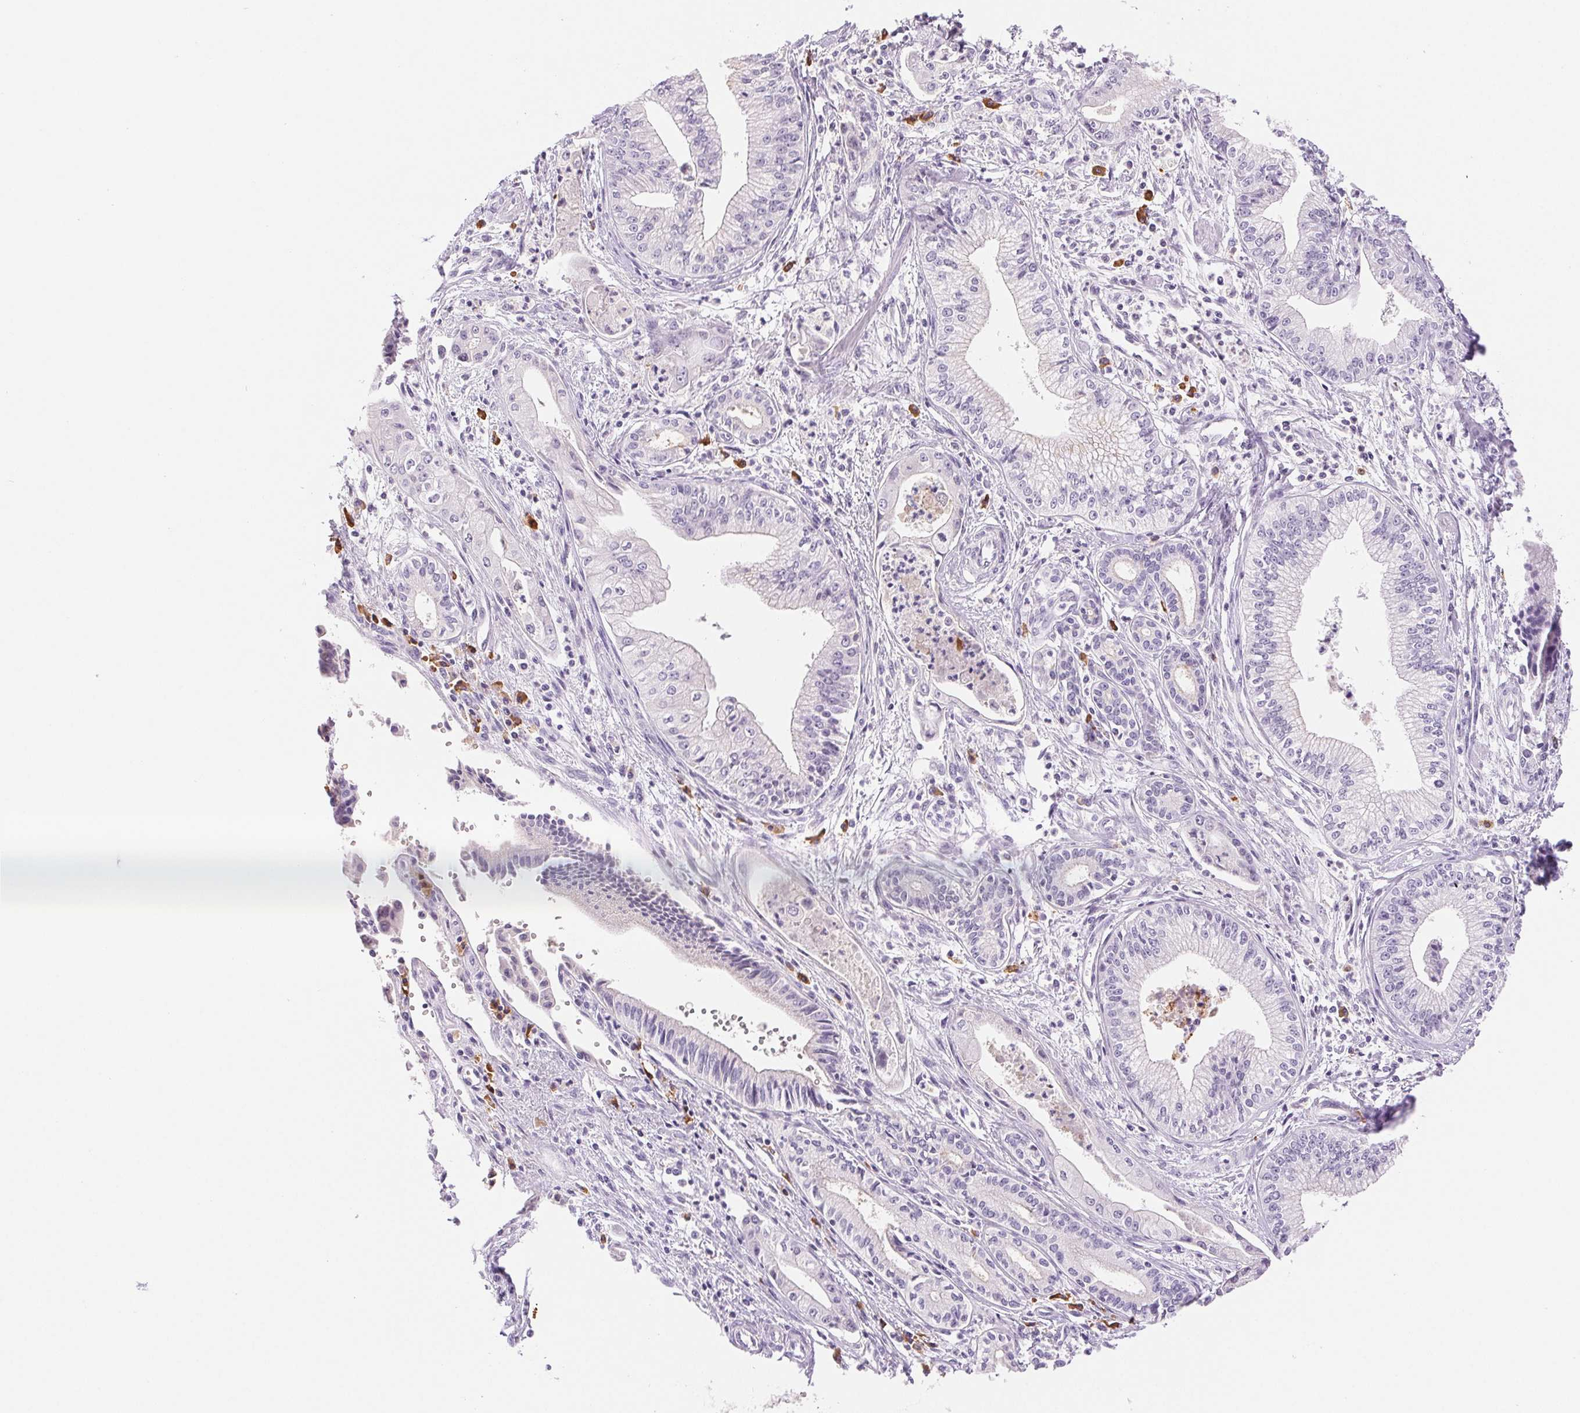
{"staining": {"intensity": "negative", "quantity": "none", "location": "none"}, "tissue": "pancreatic cancer", "cell_type": "Tumor cells", "image_type": "cancer", "snomed": [{"axis": "morphology", "description": "Adenocarcinoma, NOS"}, {"axis": "topography", "description": "Pancreas"}], "caption": "Tumor cells are negative for protein expression in human adenocarcinoma (pancreatic).", "gene": "IFIT1B", "patient": {"sex": "female", "age": 65}}